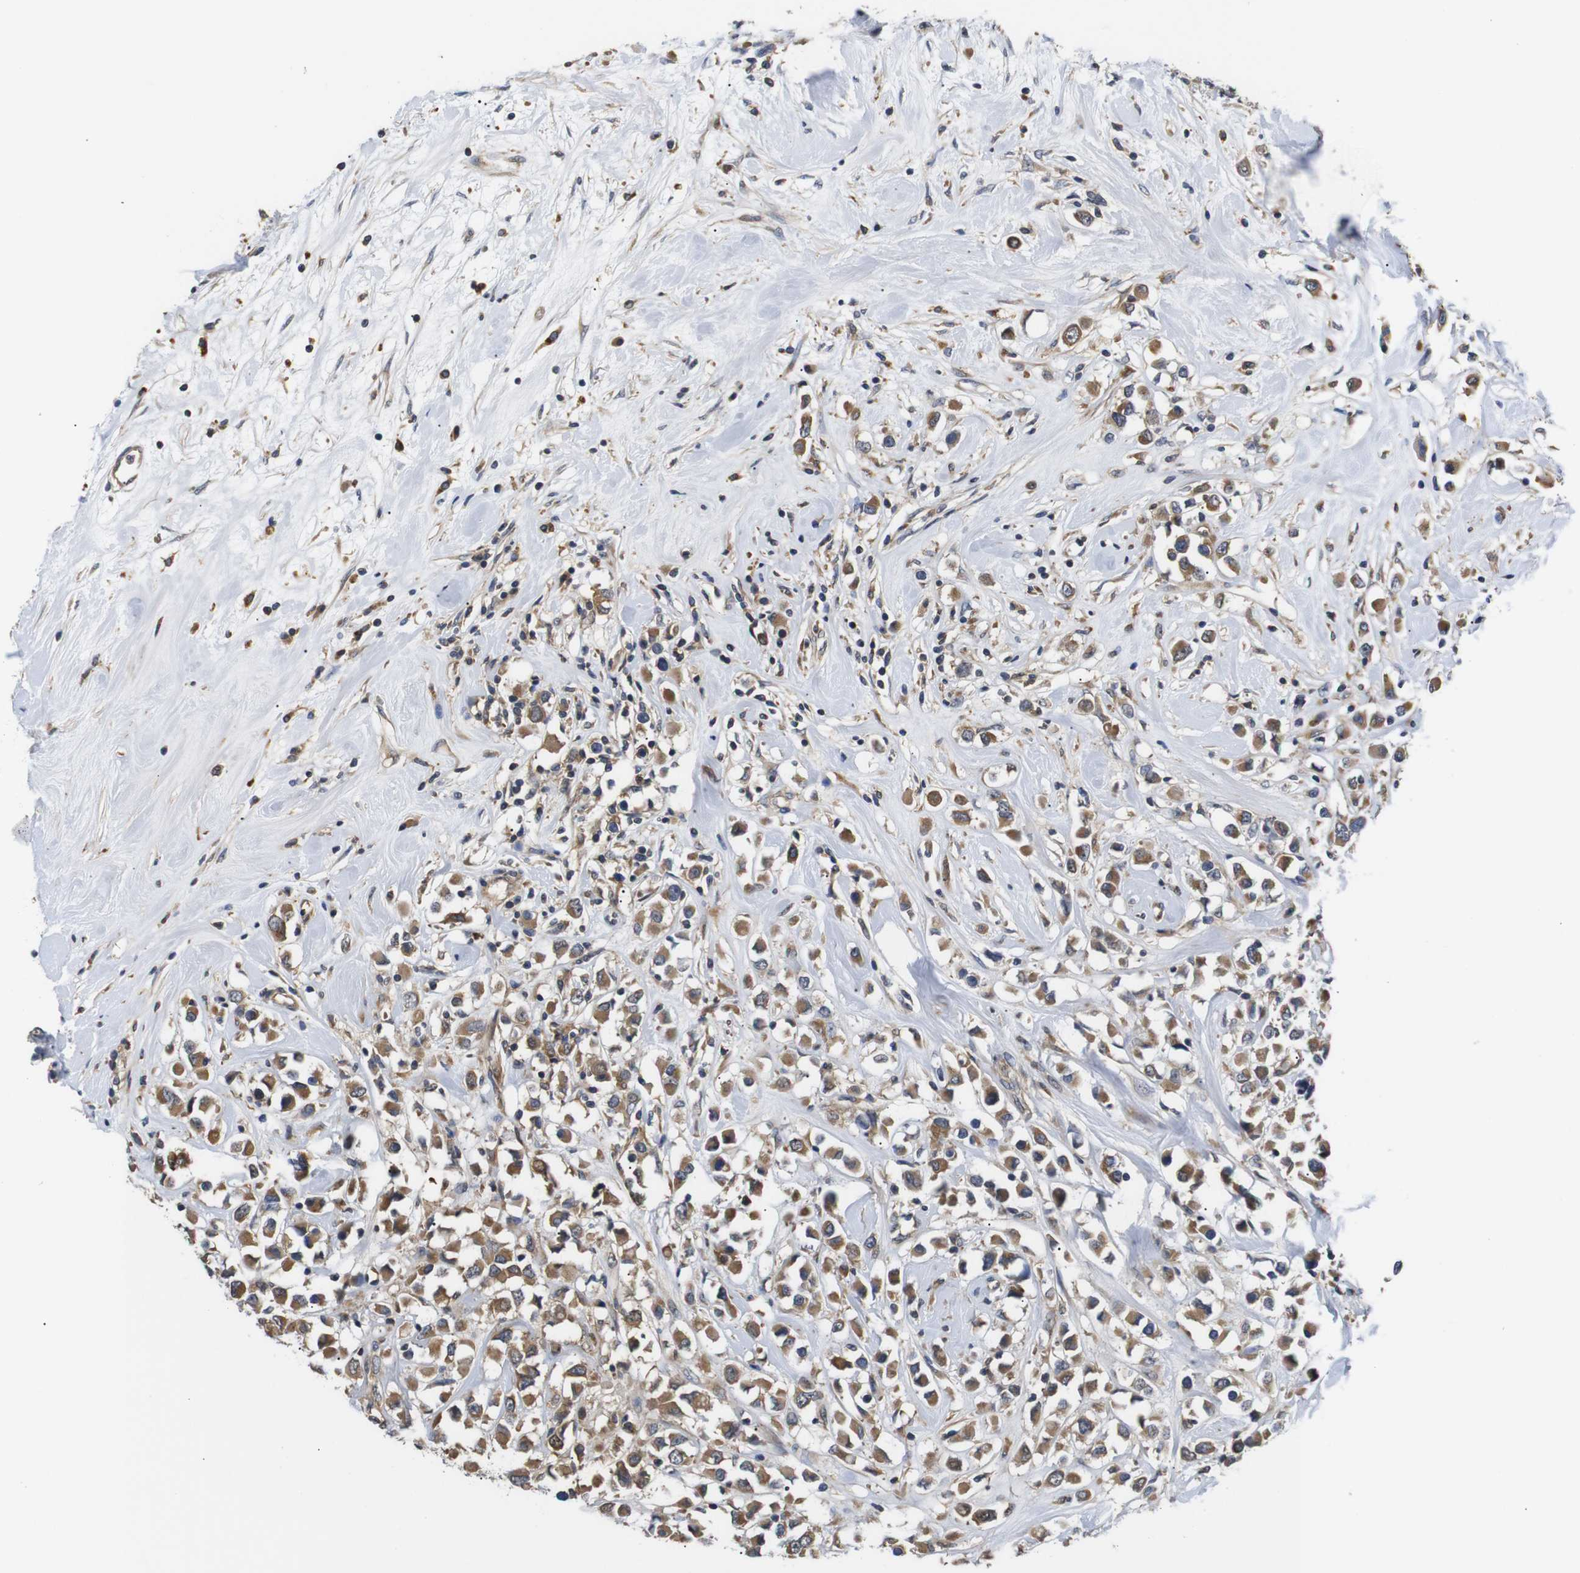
{"staining": {"intensity": "moderate", "quantity": ">75%", "location": "cytoplasmic/membranous"}, "tissue": "breast cancer", "cell_type": "Tumor cells", "image_type": "cancer", "snomed": [{"axis": "morphology", "description": "Duct carcinoma"}, {"axis": "topography", "description": "Breast"}], "caption": "About >75% of tumor cells in human breast cancer (intraductal carcinoma) reveal moderate cytoplasmic/membranous protein expression as visualized by brown immunohistochemical staining.", "gene": "DDR1", "patient": {"sex": "female", "age": 61}}